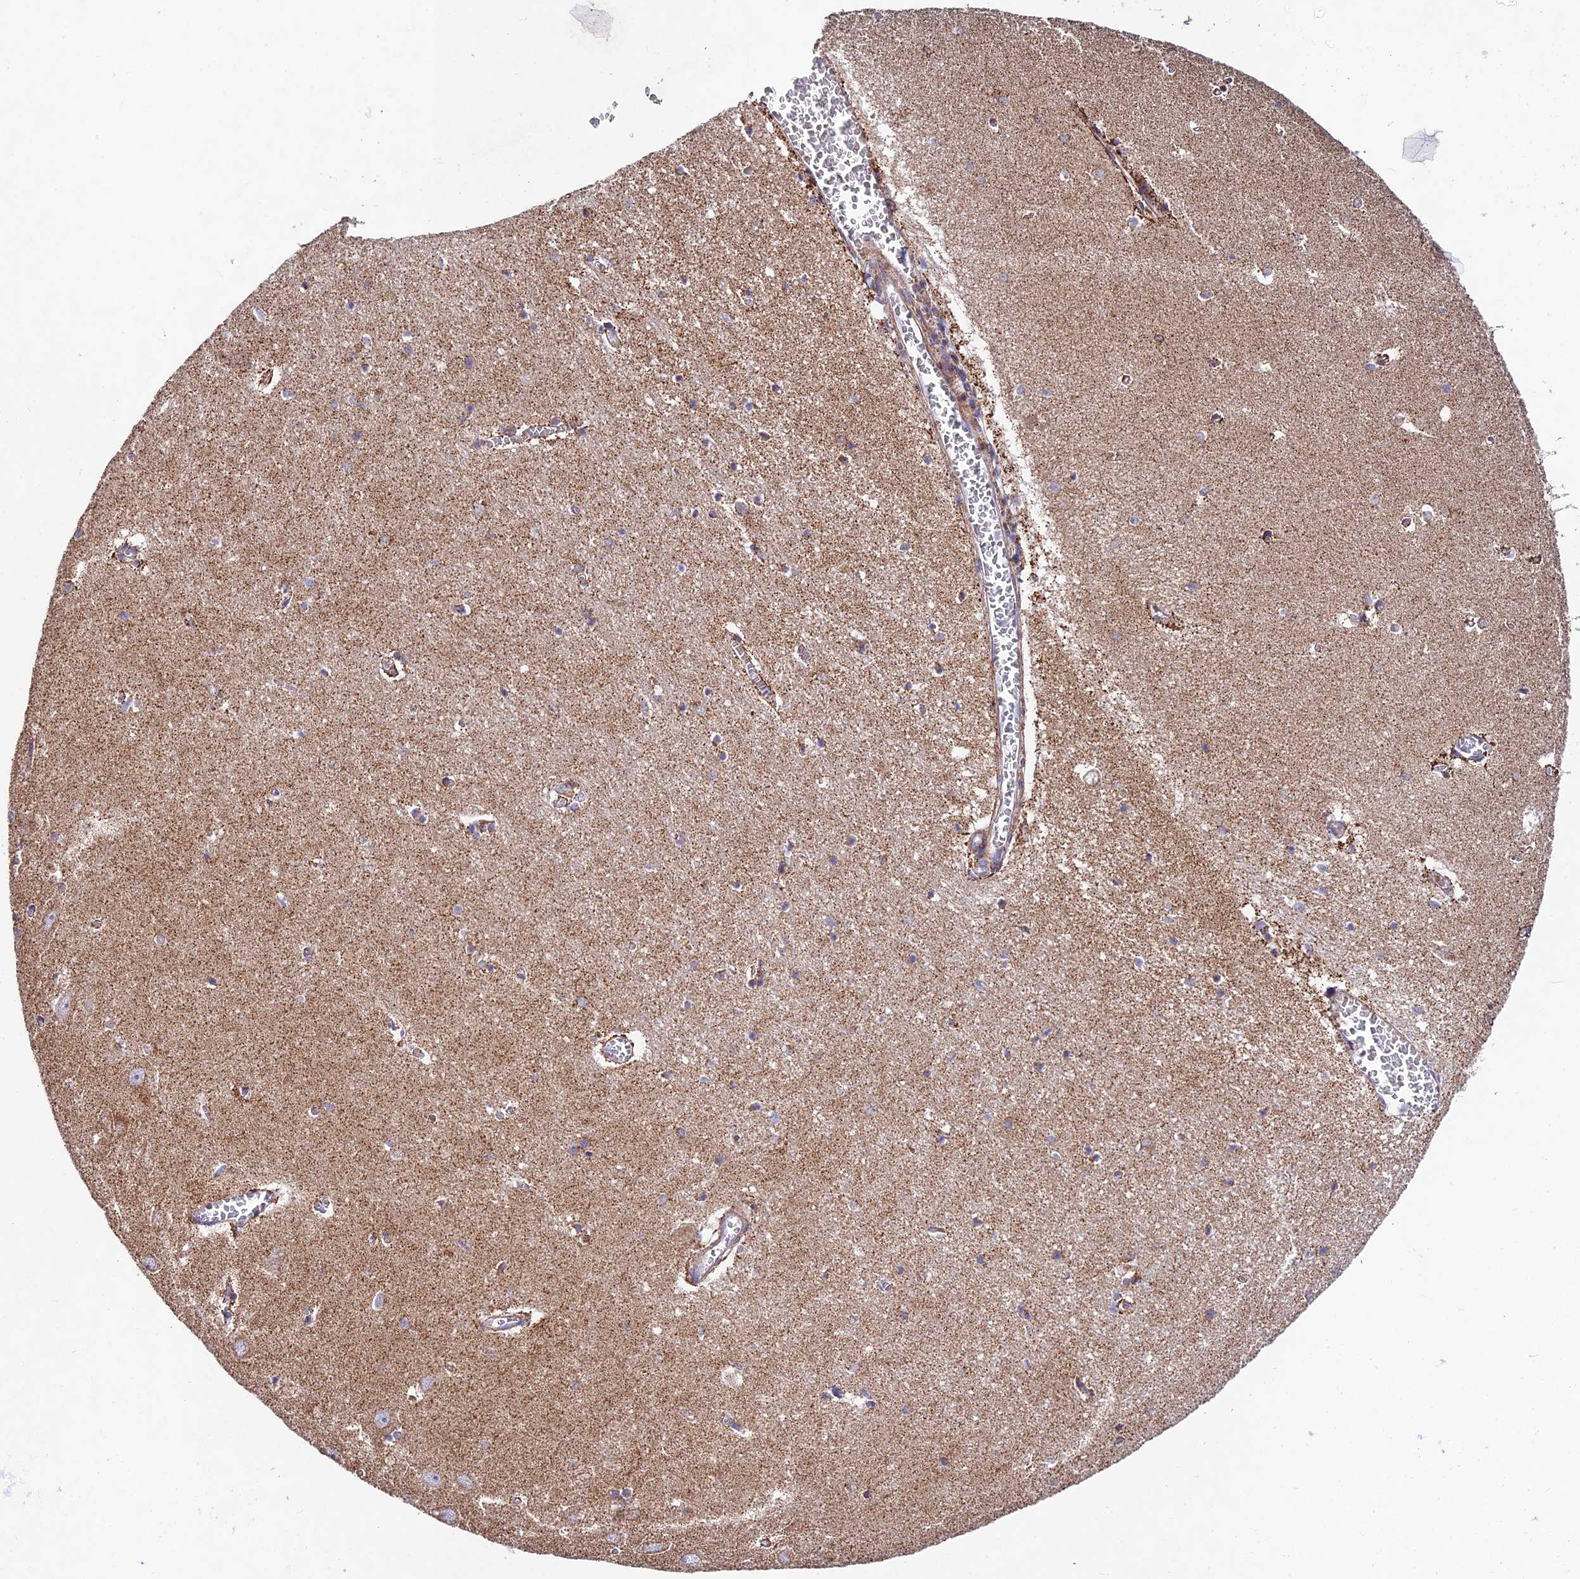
{"staining": {"intensity": "weak", "quantity": "<25%", "location": "cytoplasmic/membranous"}, "tissue": "hippocampus", "cell_type": "Glial cells", "image_type": "normal", "snomed": [{"axis": "morphology", "description": "Normal tissue, NOS"}, {"axis": "topography", "description": "Hippocampus"}], "caption": "High magnification brightfield microscopy of normal hippocampus stained with DAB (brown) and counterstained with hematoxylin (blue): glial cells show no significant expression.", "gene": "KHDC3L", "patient": {"sex": "female", "age": 64}}